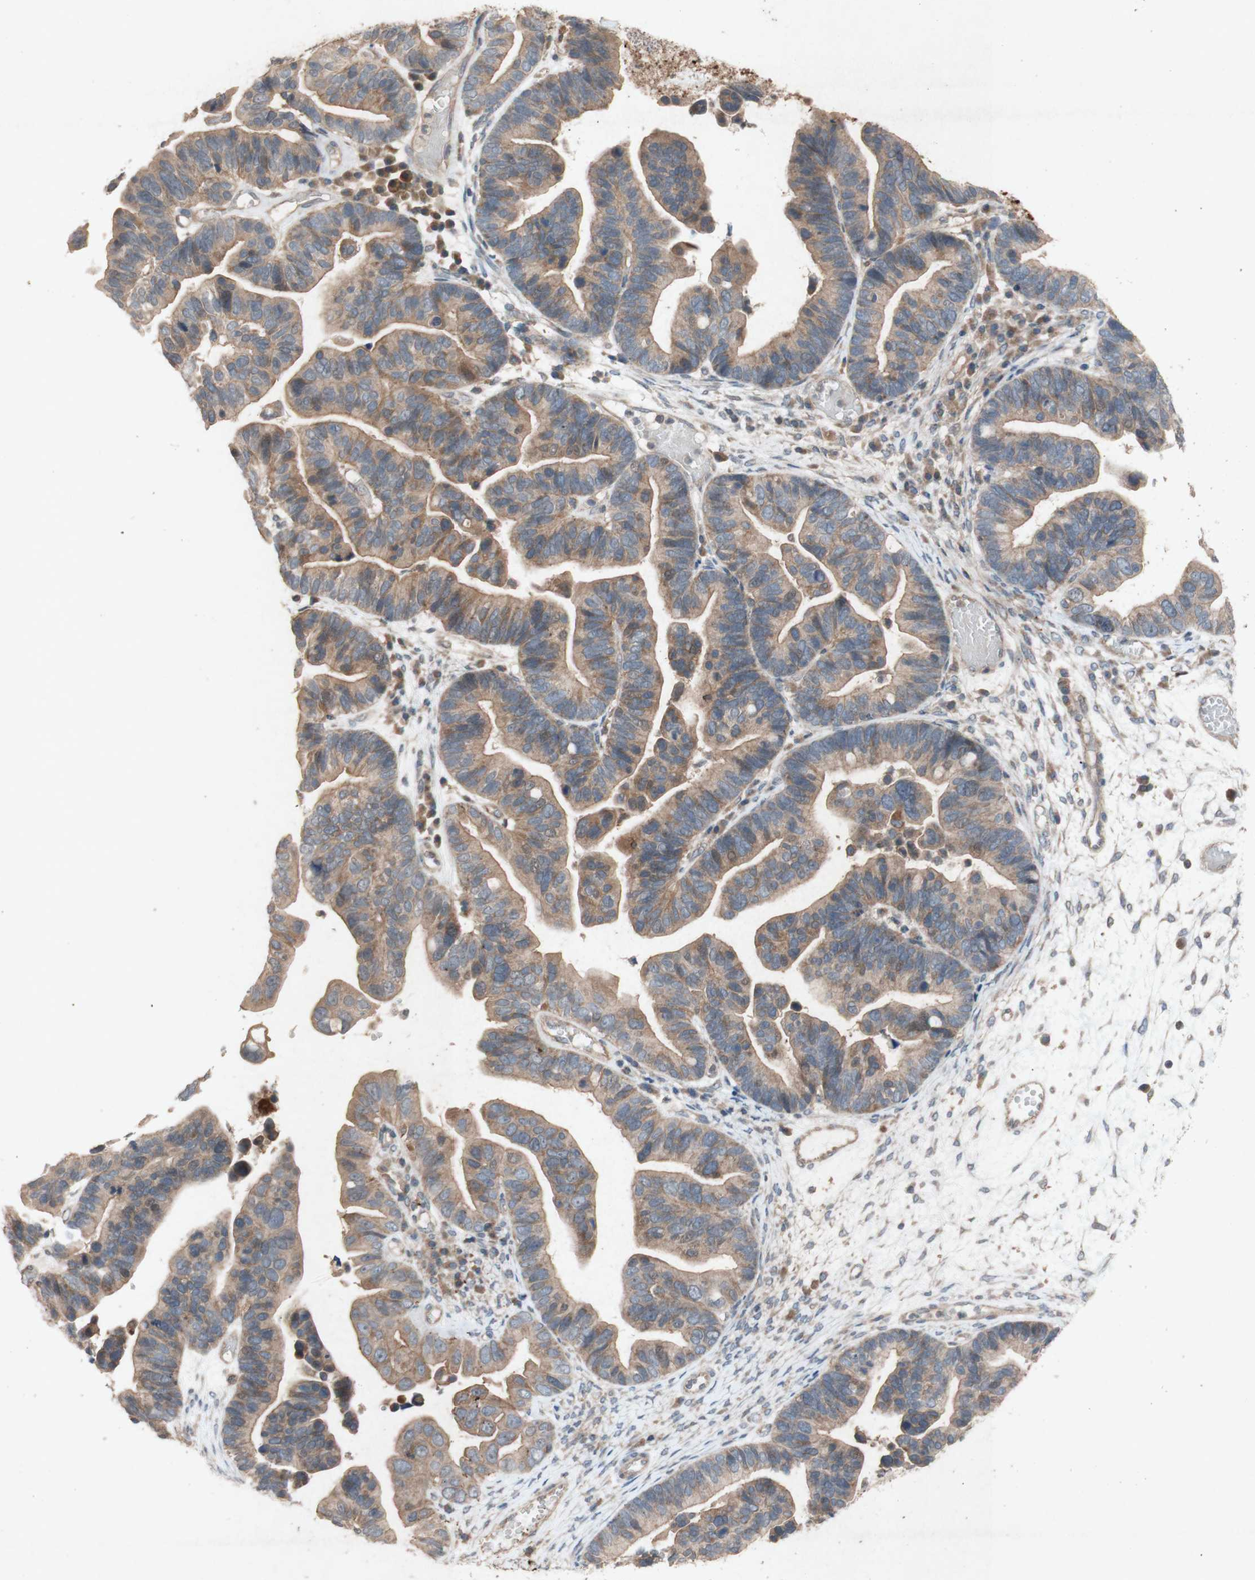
{"staining": {"intensity": "moderate", "quantity": ">75%", "location": "cytoplasmic/membranous"}, "tissue": "ovarian cancer", "cell_type": "Tumor cells", "image_type": "cancer", "snomed": [{"axis": "morphology", "description": "Cystadenocarcinoma, serous, NOS"}, {"axis": "topography", "description": "Ovary"}], "caption": "Protein staining by IHC displays moderate cytoplasmic/membranous staining in approximately >75% of tumor cells in serous cystadenocarcinoma (ovarian).", "gene": "ATP6V1F", "patient": {"sex": "female", "age": 56}}